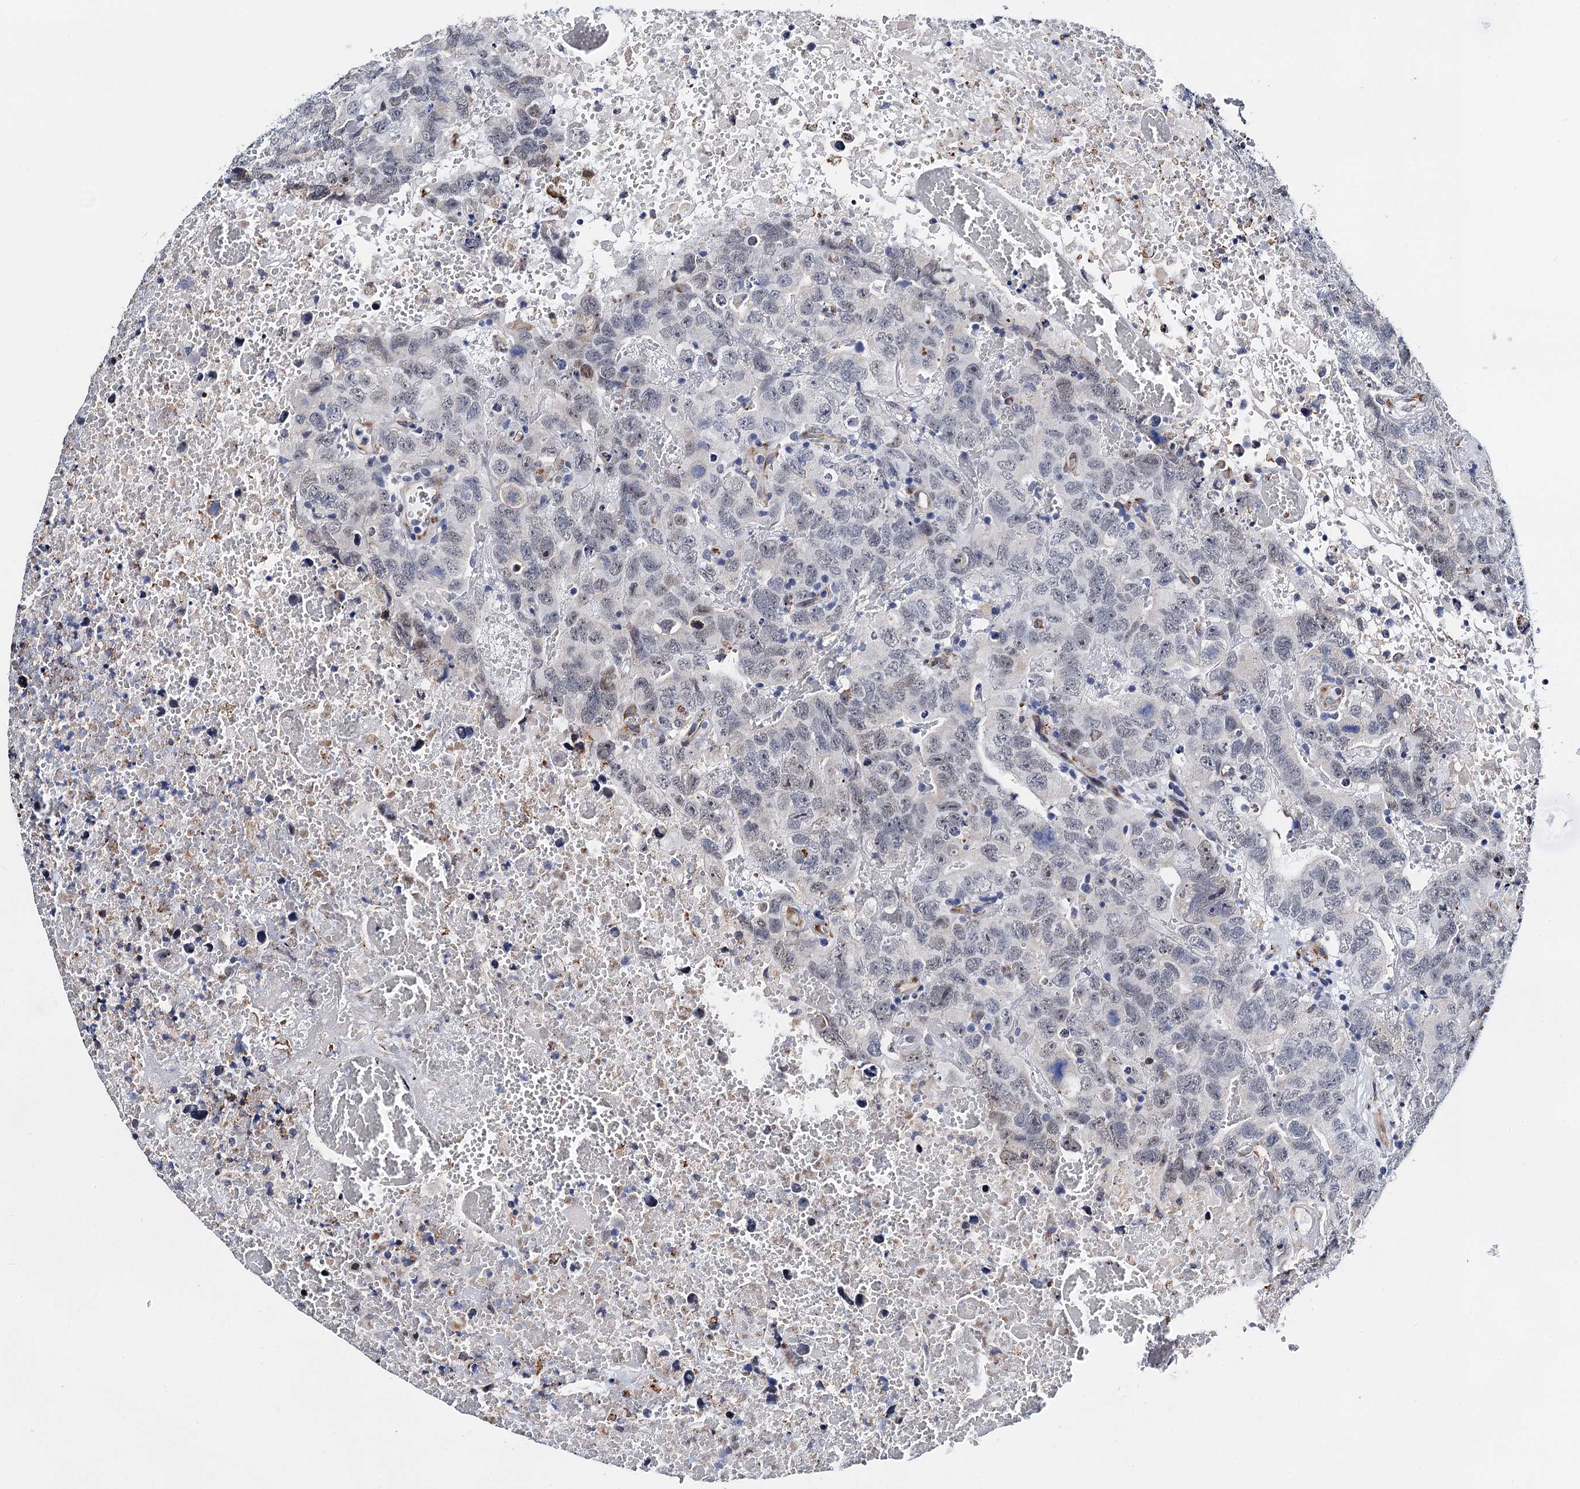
{"staining": {"intensity": "weak", "quantity": "<25%", "location": "nuclear"}, "tissue": "testis cancer", "cell_type": "Tumor cells", "image_type": "cancer", "snomed": [{"axis": "morphology", "description": "Carcinoma, Embryonal, NOS"}, {"axis": "topography", "description": "Testis"}], "caption": "DAB immunohistochemical staining of testis cancer reveals no significant staining in tumor cells. The staining is performed using DAB (3,3'-diaminobenzidine) brown chromogen with nuclei counter-stained in using hematoxylin.", "gene": "SLC7A10", "patient": {"sex": "male", "age": 45}}